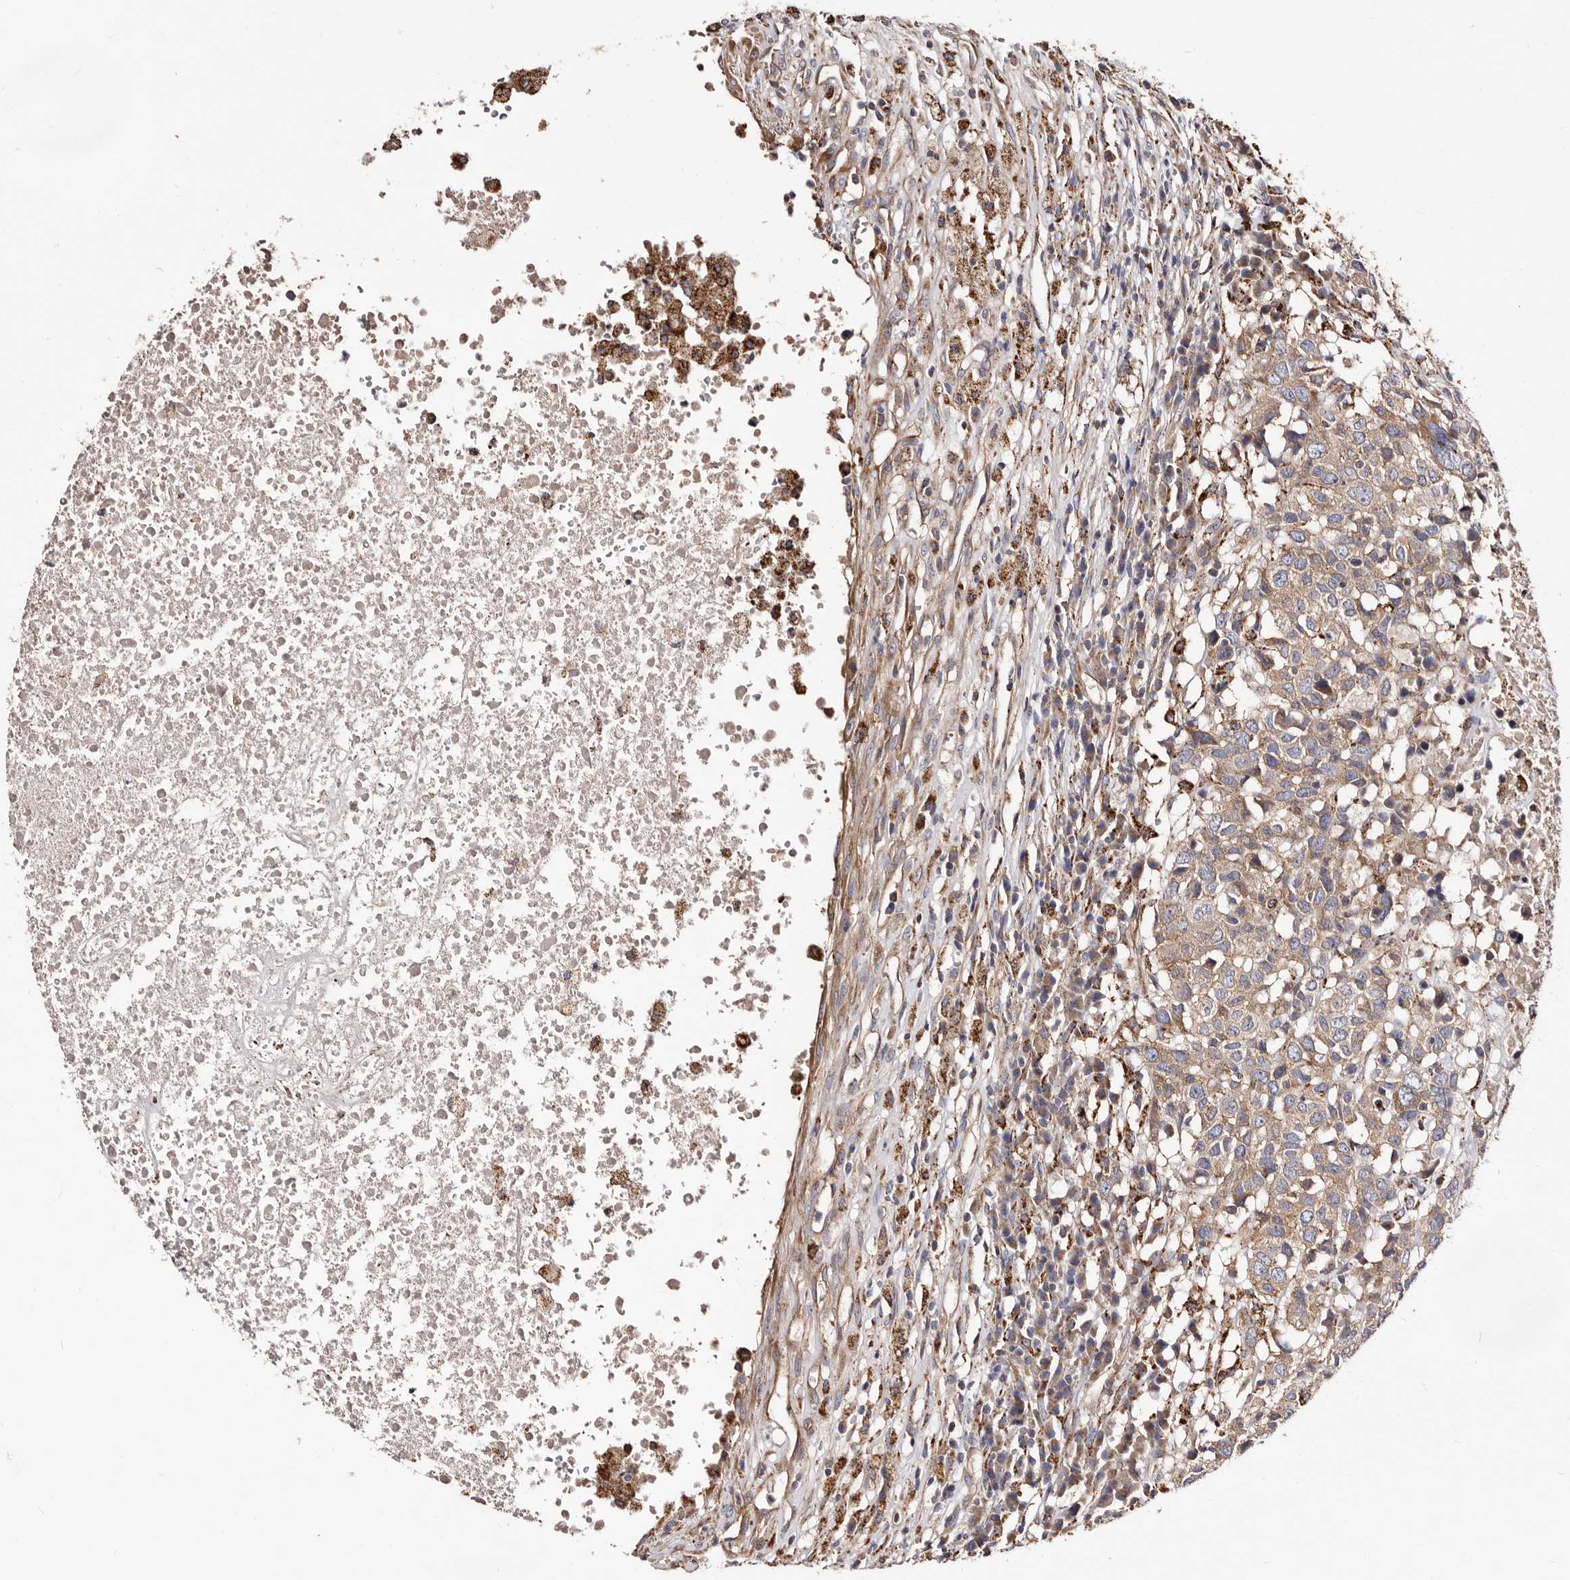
{"staining": {"intensity": "weak", "quantity": ">75%", "location": "cytoplasmic/membranous"}, "tissue": "head and neck cancer", "cell_type": "Tumor cells", "image_type": "cancer", "snomed": [{"axis": "morphology", "description": "Squamous cell carcinoma, NOS"}, {"axis": "topography", "description": "Head-Neck"}], "caption": "High-magnification brightfield microscopy of squamous cell carcinoma (head and neck) stained with DAB (3,3'-diaminobenzidine) (brown) and counterstained with hematoxylin (blue). tumor cells exhibit weak cytoplasmic/membranous positivity is appreciated in about>75% of cells.", "gene": "LUZP1", "patient": {"sex": "male", "age": 66}}